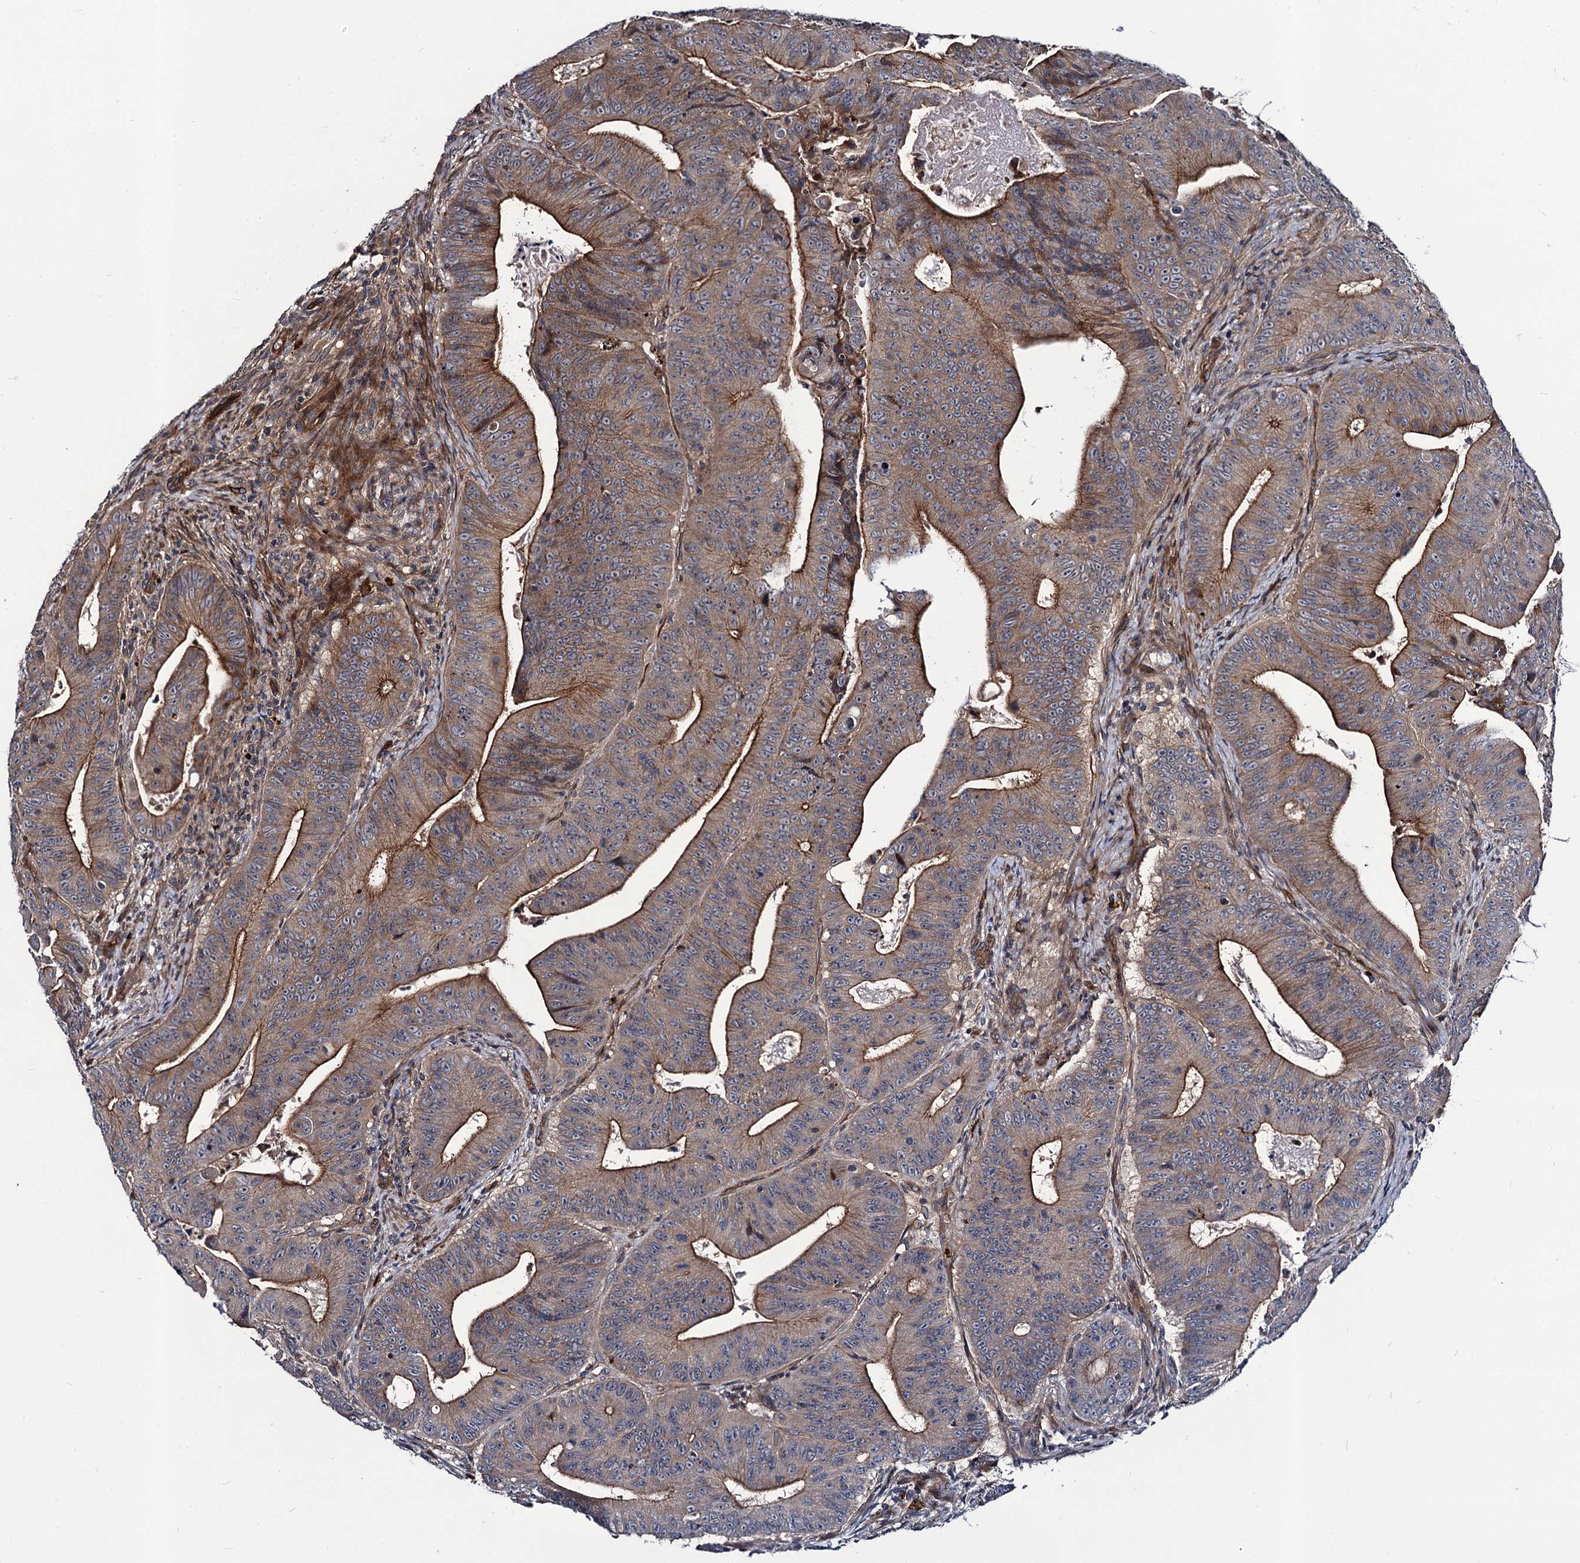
{"staining": {"intensity": "moderate", "quantity": "25%-75%", "location": "cytoplasmic/membranous"}, "tissue": "colorectal cancer", "cell_type": "Tumor cells", "image_type": "cancer", "snomed": [{"axis": "morphology", "description": "Adenocarcinoma, NOS"}, {"axis": "topography", "description": "Rectum"}], "caption": "Immunohistochemistry (IHC) (DAB) staining of human colorectal cancer (adenocarcinoma) reveals moderate cytoplasmic/membranous protein staining in approximately 25%-75% of tumor cells.", "gene": "KXD1", "patient": {"sex": "female", "age": 75}}